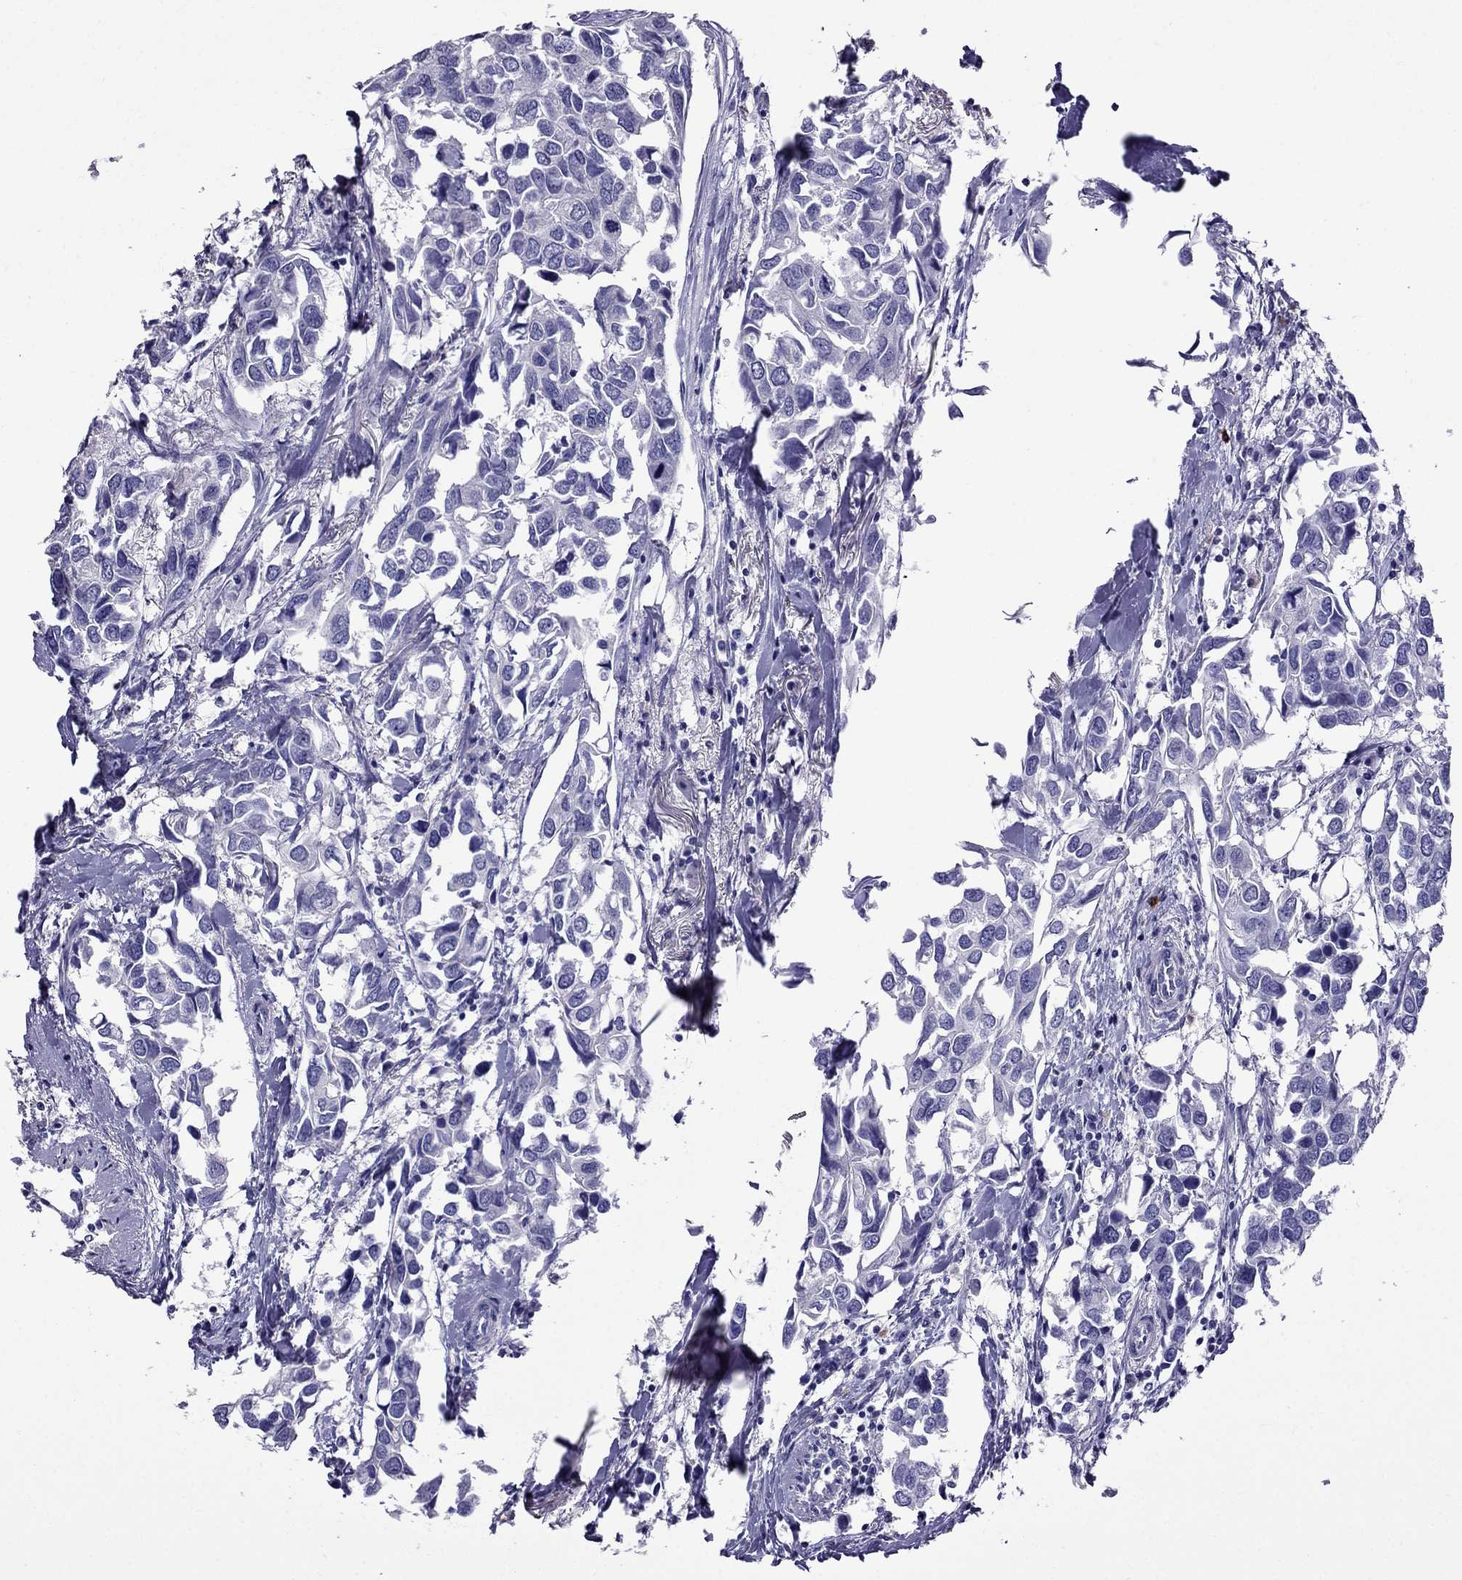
{"staining": {"intensity": "negative", "quantity": "none", "location": "none"}, "tissue": "breast cancer", "cell_type": "Tumor cells", "image_type": "cancer", "snomed": [{"axis": "morphology", "description": "Duct carcinoma"}, {"axis": "topography", "description": "Breast"}], "caption": "Photomicrograph shows no protein expression in tumor cells of breast cancer tissue.", "gene": "OXCT2", "patient": {"sex": "female", "age": 83}}